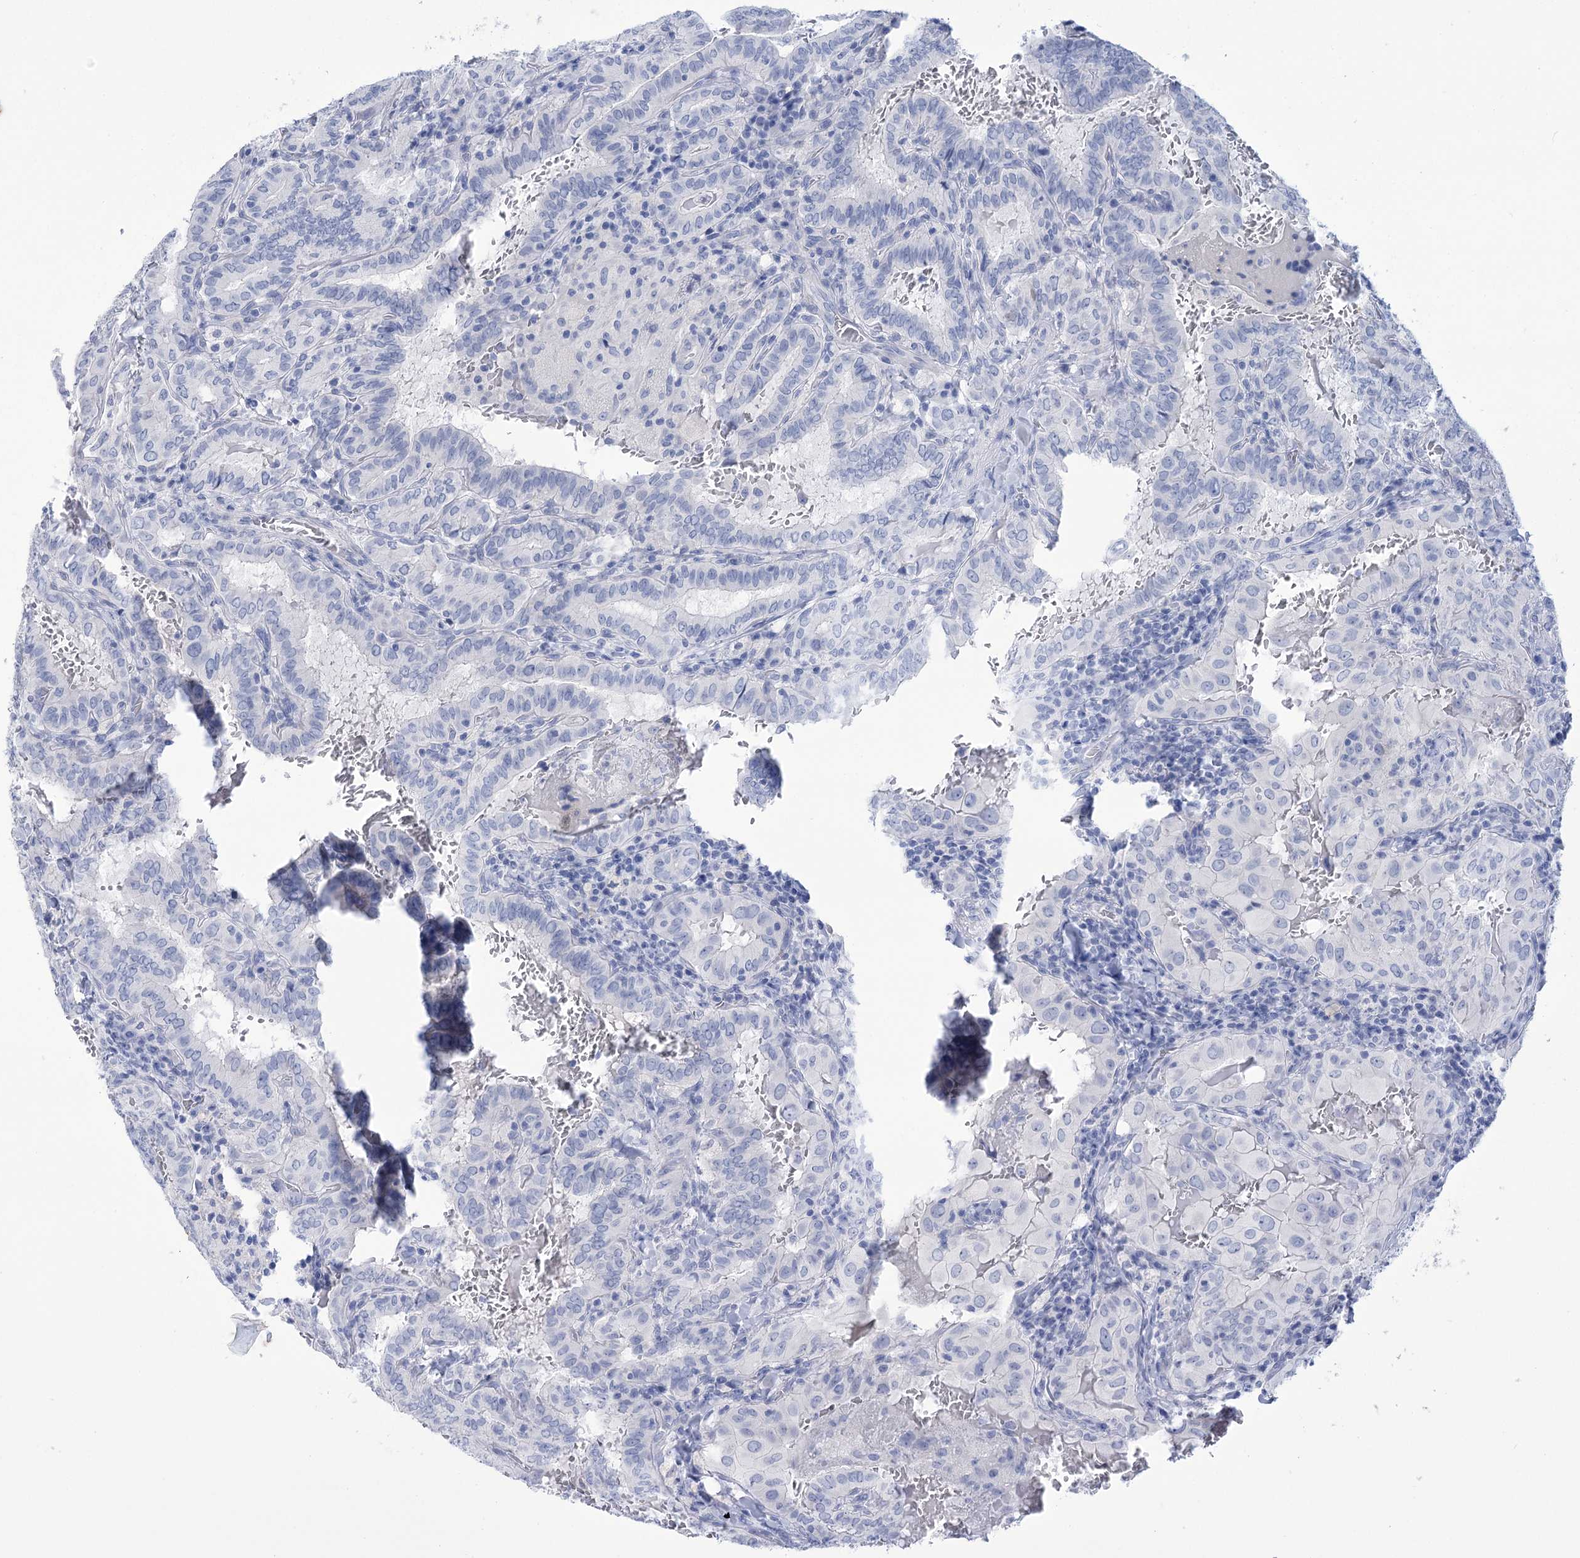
{"staining": {"intensity": "negative", "quantity": "none", "location": "none"}, "tissue": "thyroid cancer", "cell_type": "Tumor cells", "image_type": "cancer", "snomed": [{"axis": "morphology", "description": "Papillary adenocarcinoma, NOS"}, {"axis": "topography", "description": "Thyroid gland"}], "caption": "Tumor cells are negative for brown protein staining in thyroid cancer (papillary adenocarcinoma).", "gene": "PBLD", "patient": {"sex": "female", "age": 72}}